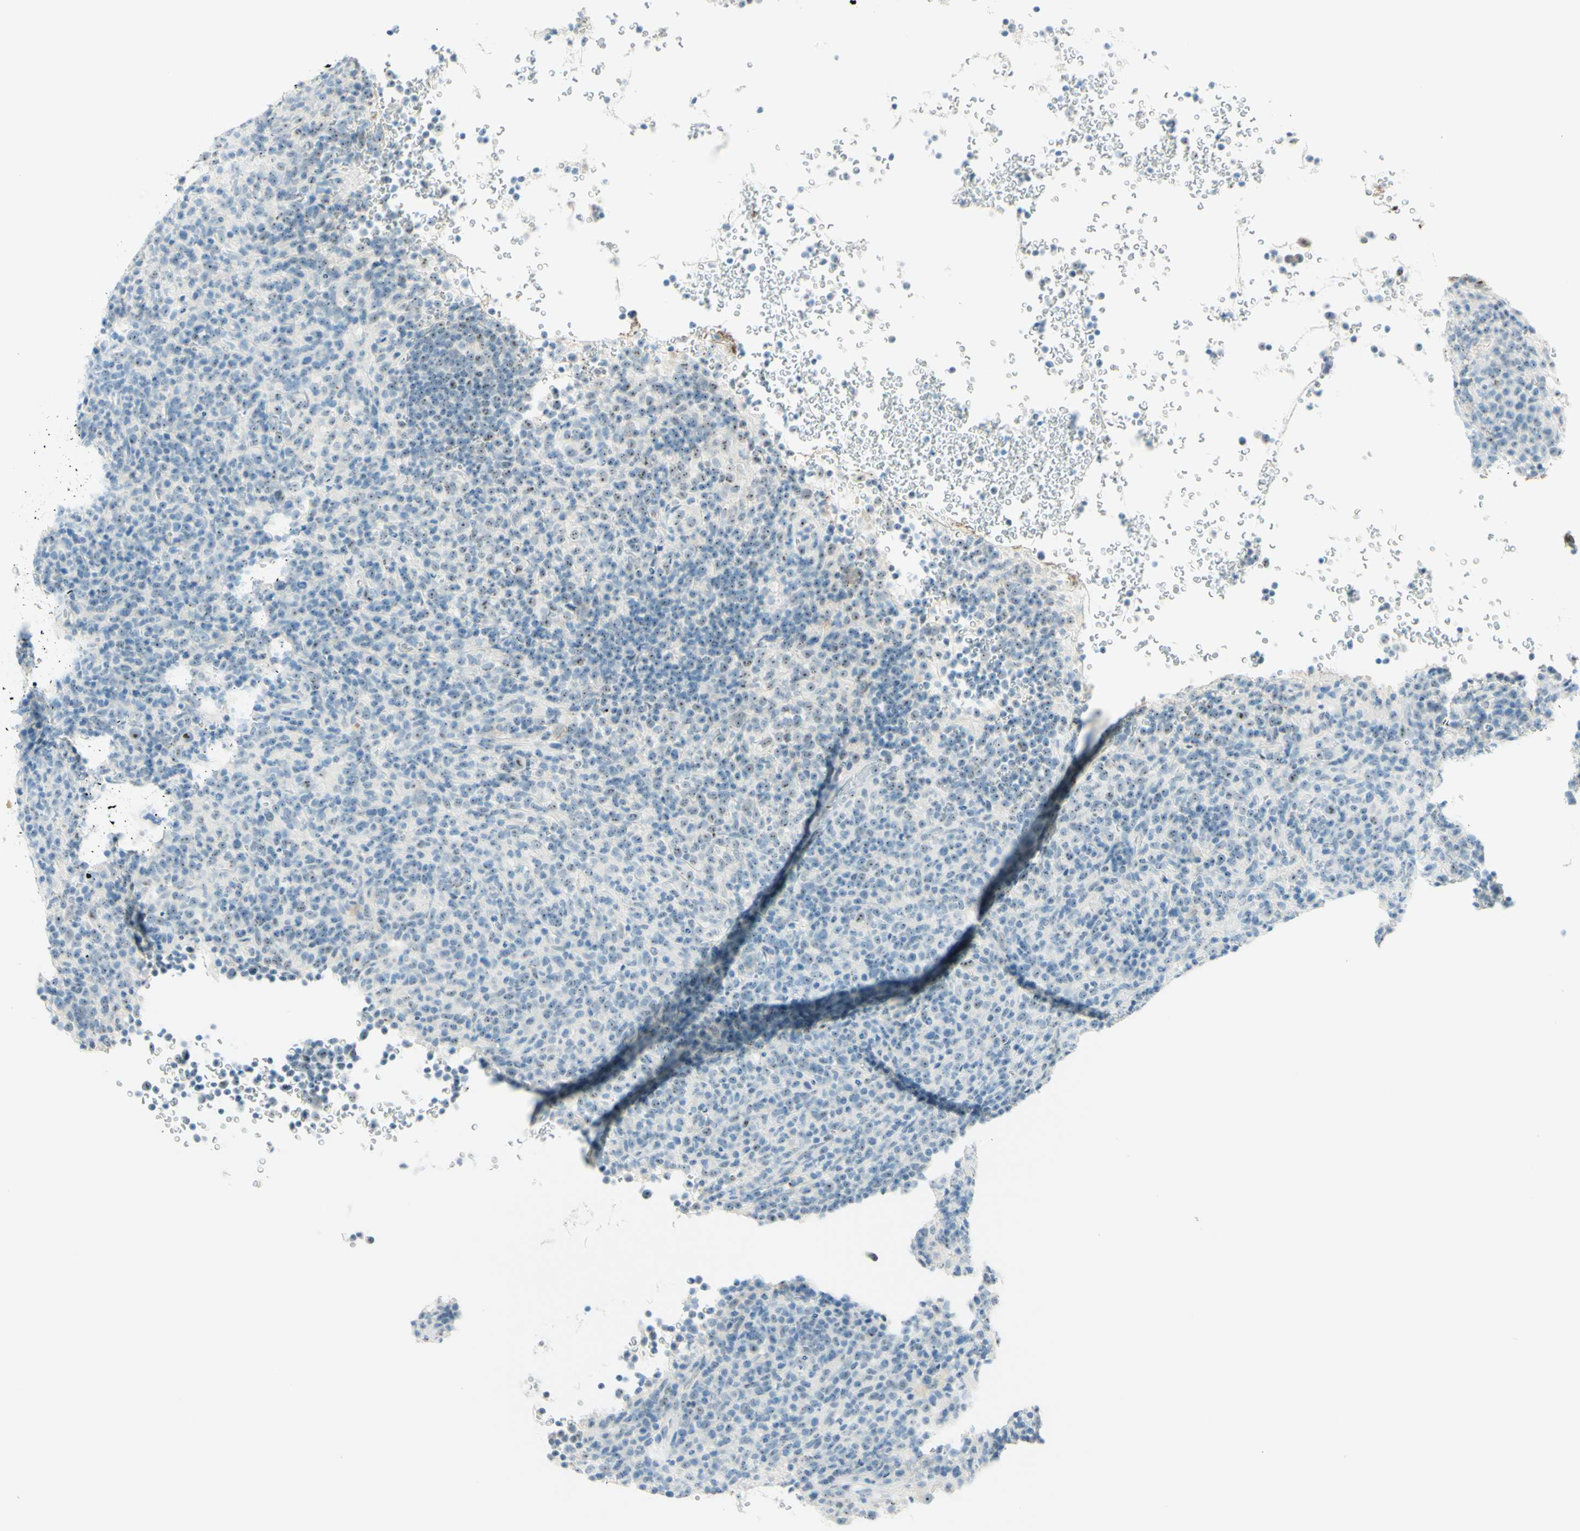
{"staining": {"intensity": "negative", "quantity": "none", "location": "none"}, "tissue": "lymphoma", "cell_type": "Tumor cells", "image_type": "cancer", "snomed": [{"axis": "morphology", "description": "Malignant lymphoma, non-Hodgkin's type, High grade"}, {"axis": "topography", "description": "Lymph node"}], "caption": "The photomicrograph displays no significant staining in tumor cells of high-grade malignant lymphoma, non-Hodgkin's type.", "gene": "FMR1NB", "patient": {"sex": "female", "age": 76}}